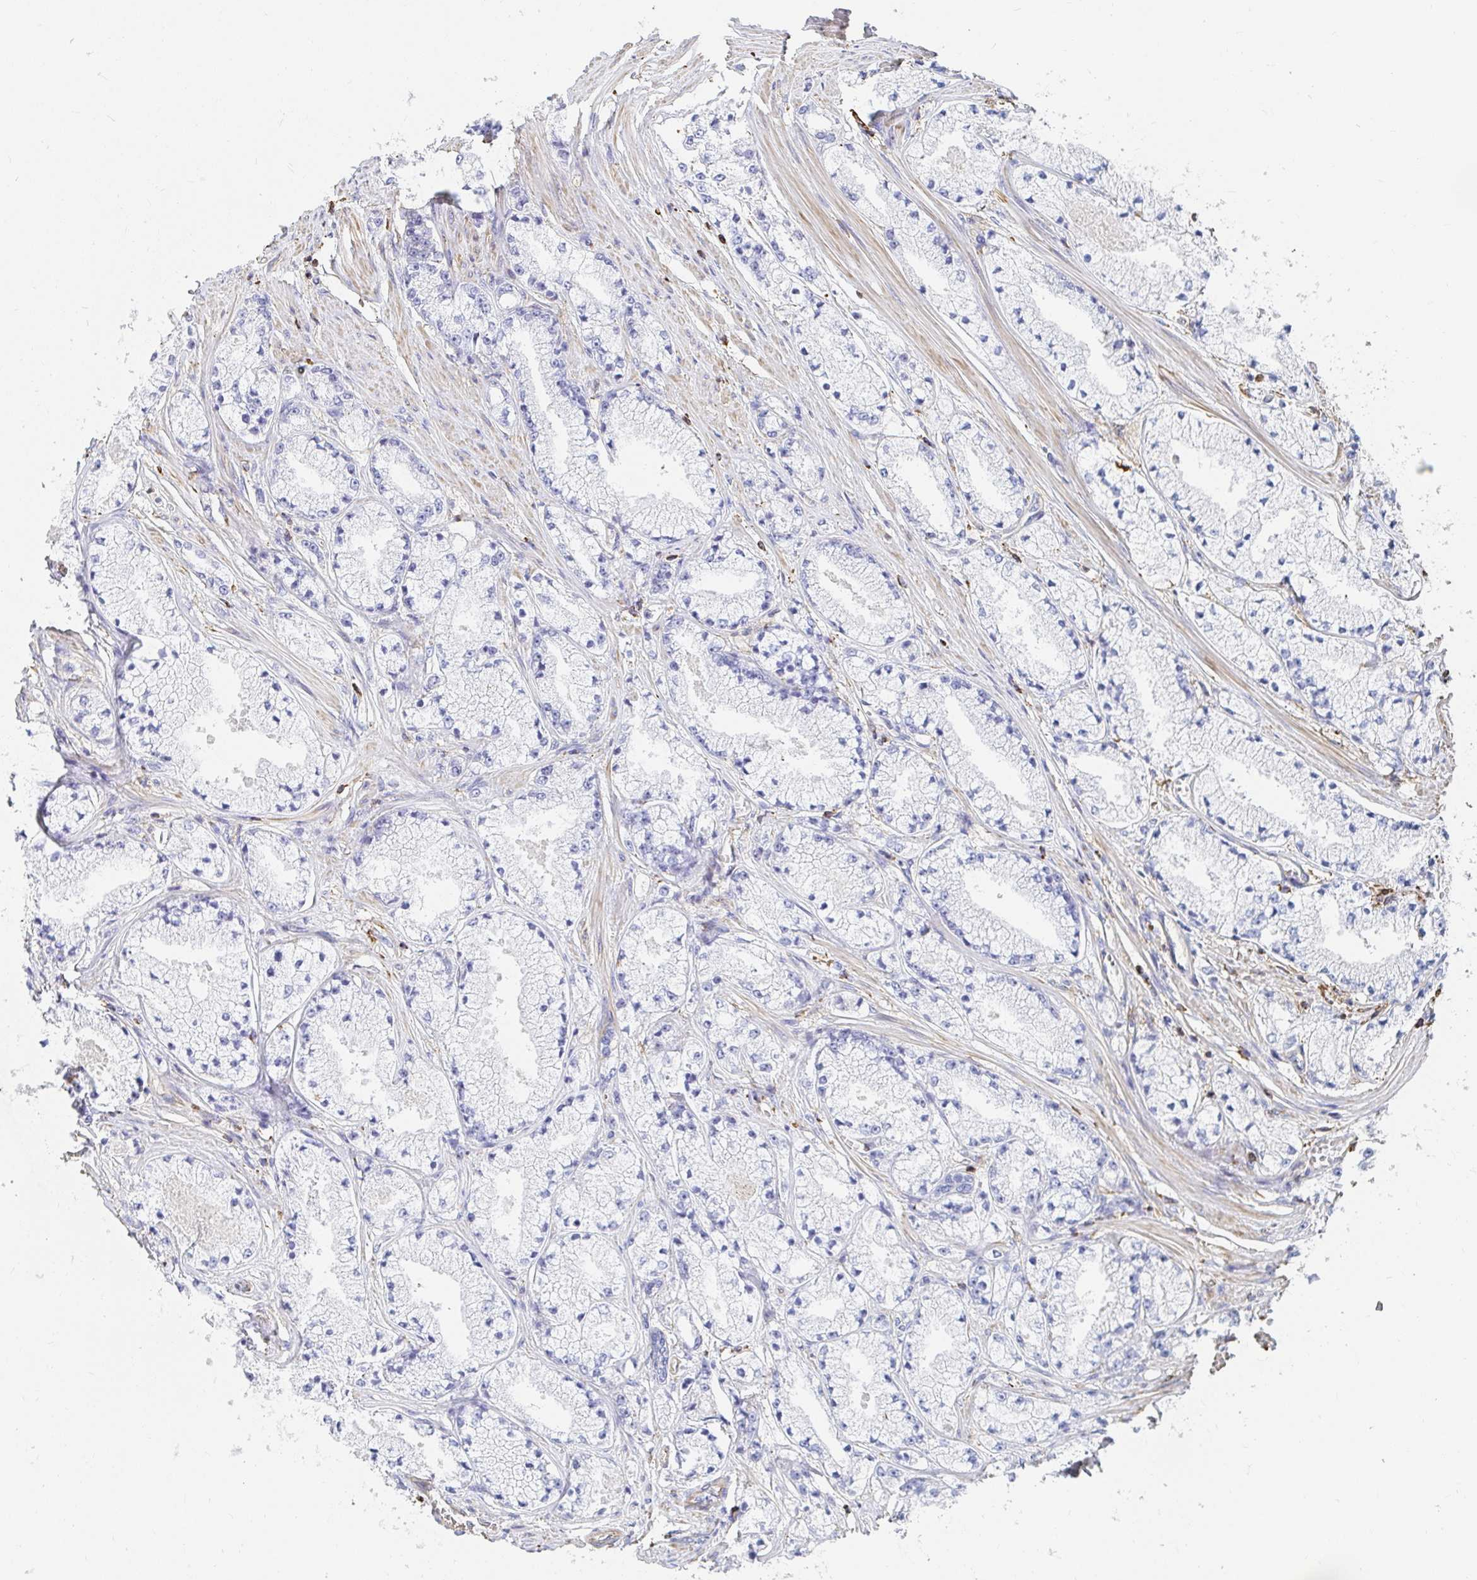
{"staining": {"intensity": "negative", "quantity": "none", "location": "none"}, "tissue": "prostate cancer", "cell_type": "Tumor cells", "image_type": "cancer", "snomed": [{"axis": "morphology", "description": "Adenocarcinoma, High grade"}, {"axis": "topography", "description": "Prostate"}], "caption": "Tumor cells are negative for brown protein staining in prostate cancer. The staining was performed using DAB to visualize the protein expression in brown, while the nuclei were stained in blue with hematoxylin (Magnification: 20x).", "gene": "PTPN14", "patient": {"sex": "male", "age": 63}}